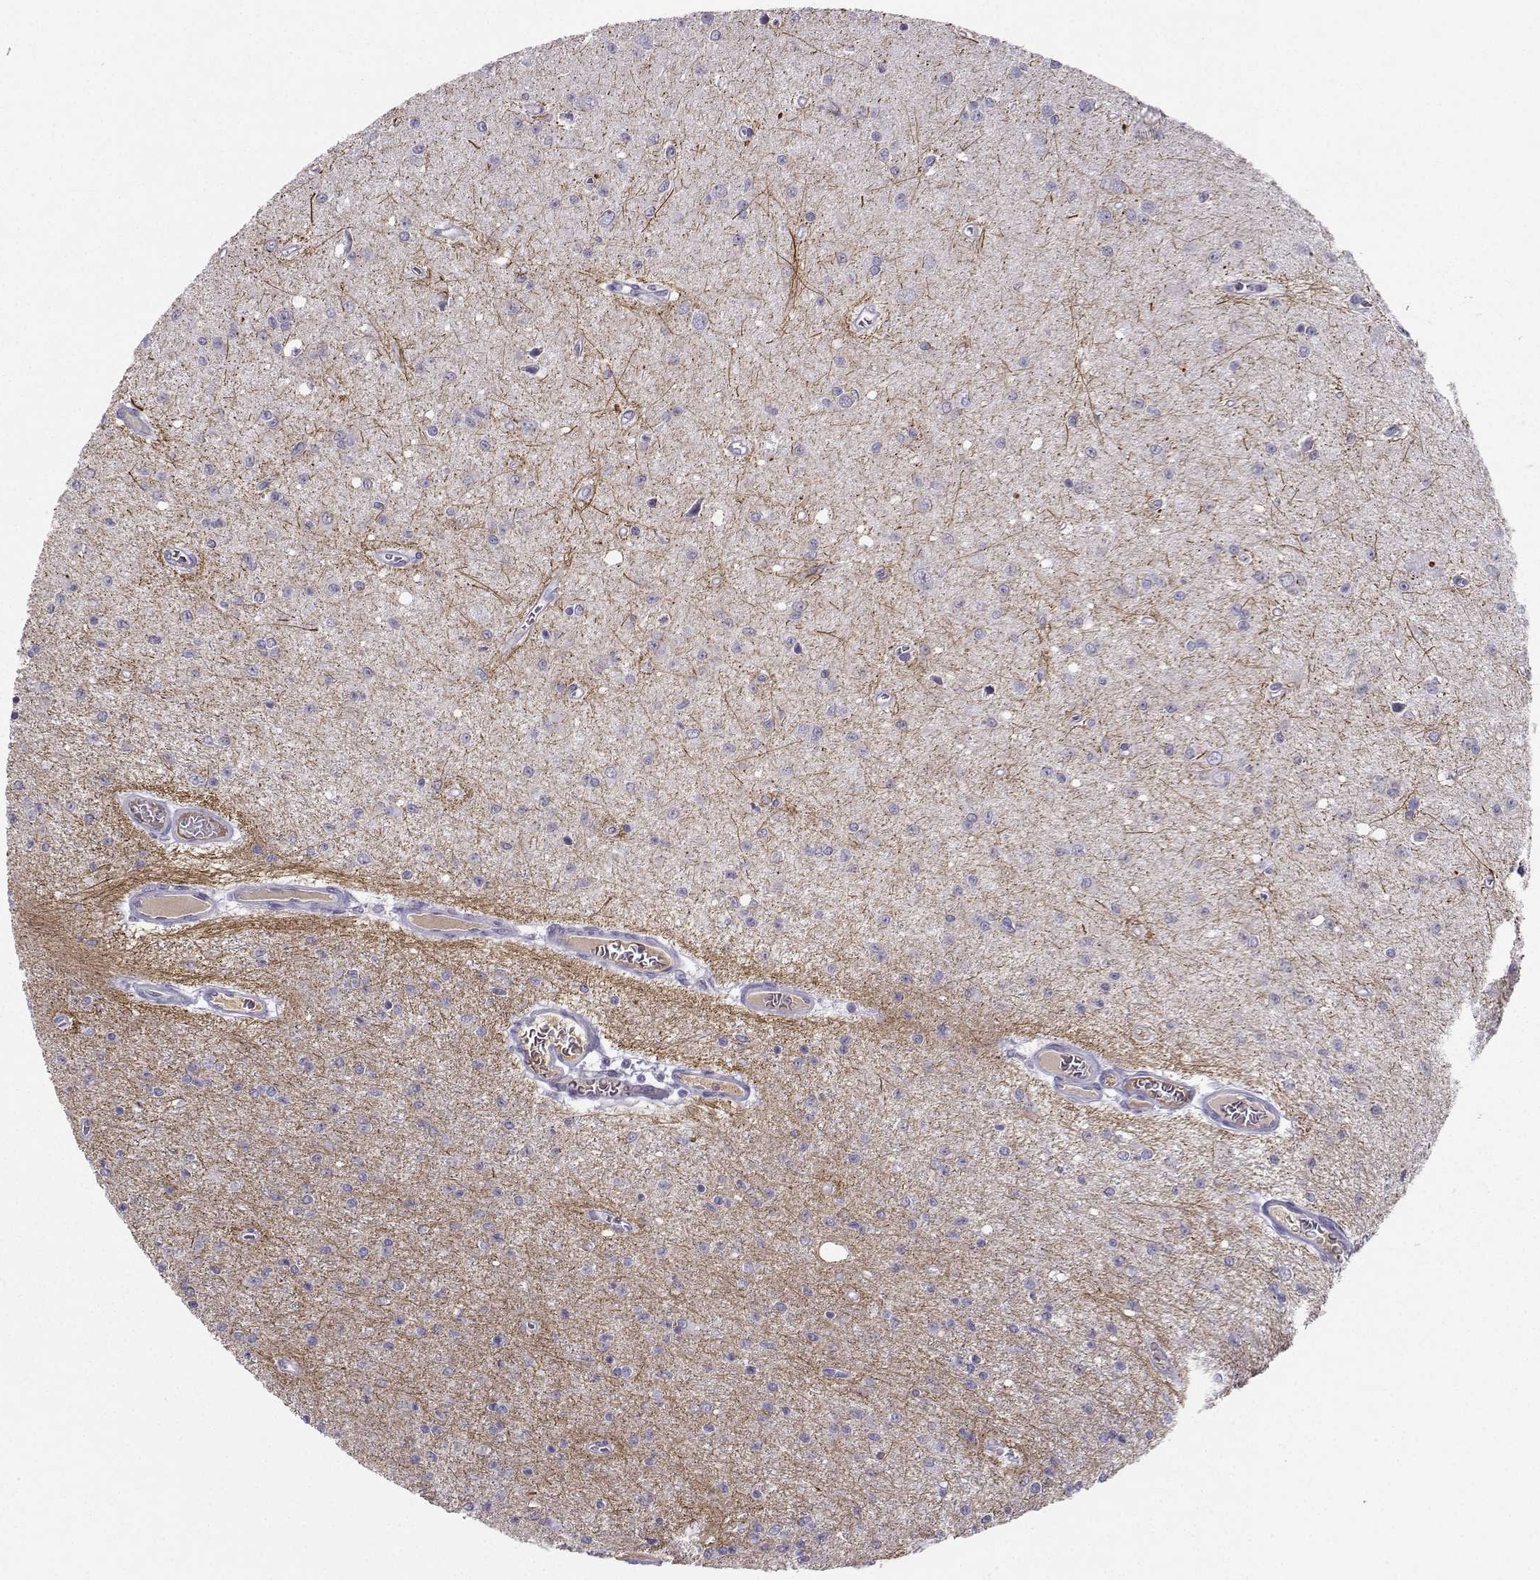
{"staining": {"intensity": "negative", "quantity": "none", "location": "none"}, "tissue": "glioma", "cell_type": "Tumor cells", "image_type": "cancer", "snomed": [{"axis": "morphology", "description": "Glioma, malignant, Low grade"}, {"axis": "topography", "description": "Brain"}], "caption": "An immunohistochemistry photomicrograph of malignant glioma (low-grade) is shown. There is no staining in tumor cells of malignant glioma (low-grade).", "gene": "LHX1", "patient": {"sex": "female", "age": 45}}